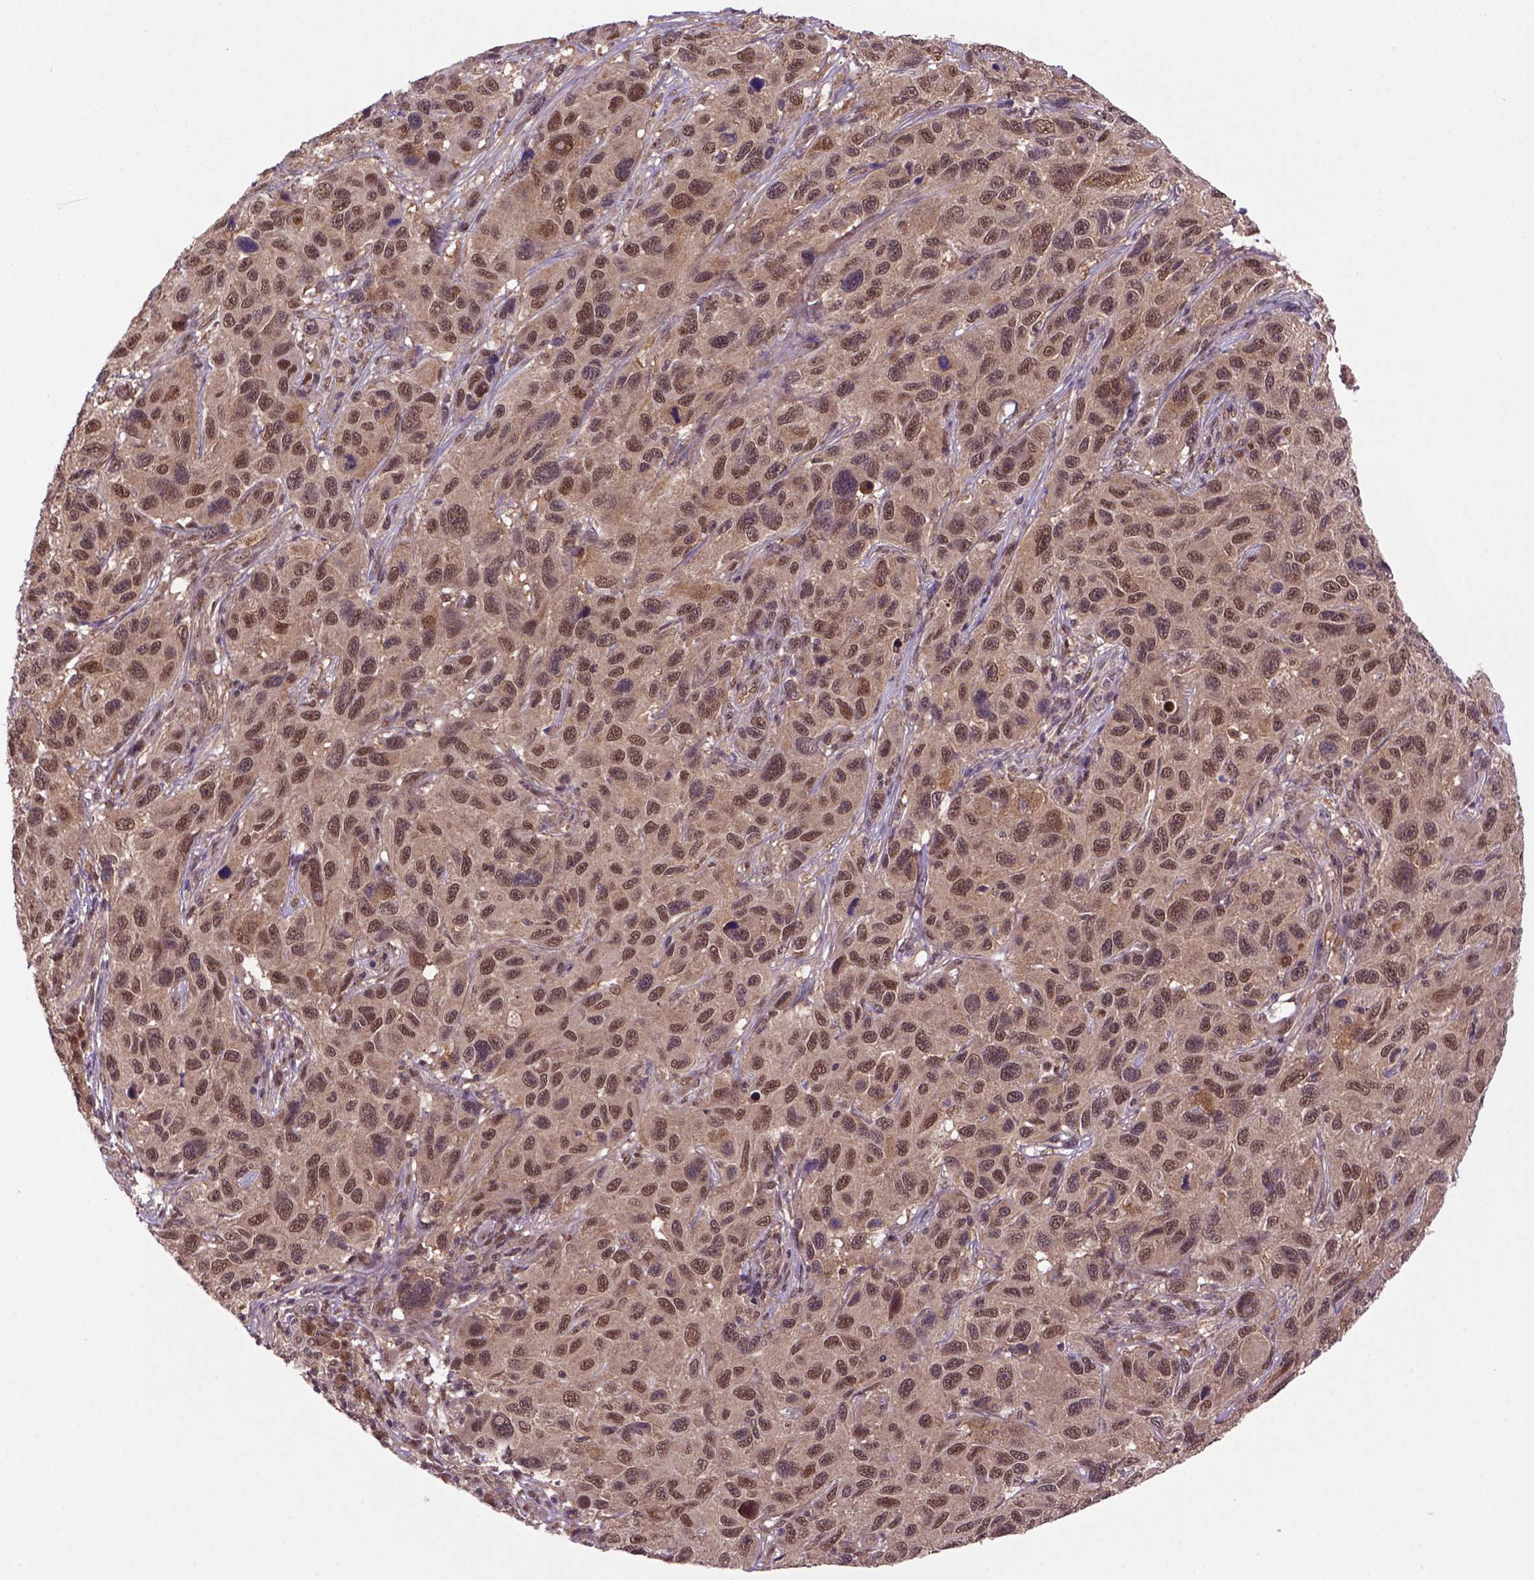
{"staining": {"intensity": "moderate", "quantity": ">75%", "location": "cytoplasmic/membranous,nuclear"}, "tissue": "melanoma", "cell_type": "Tumor cells", "image_type": "cancer", "snomed": [{"axis": "morphology", "description": "Malignant melanoma, NOS"}, {"axis": "topography", "description": "Skin"}], "caption": "Immunohistochemistry (IHC) histopathology image of melanoma stained for a protein (brown), which exhibits medium levels of moderate cytoplasmic/membranous and nuclear expression in about >75% of tumor cells.", "gene": "PSMC2", "patient": {"sex": "male", "age": 53}}